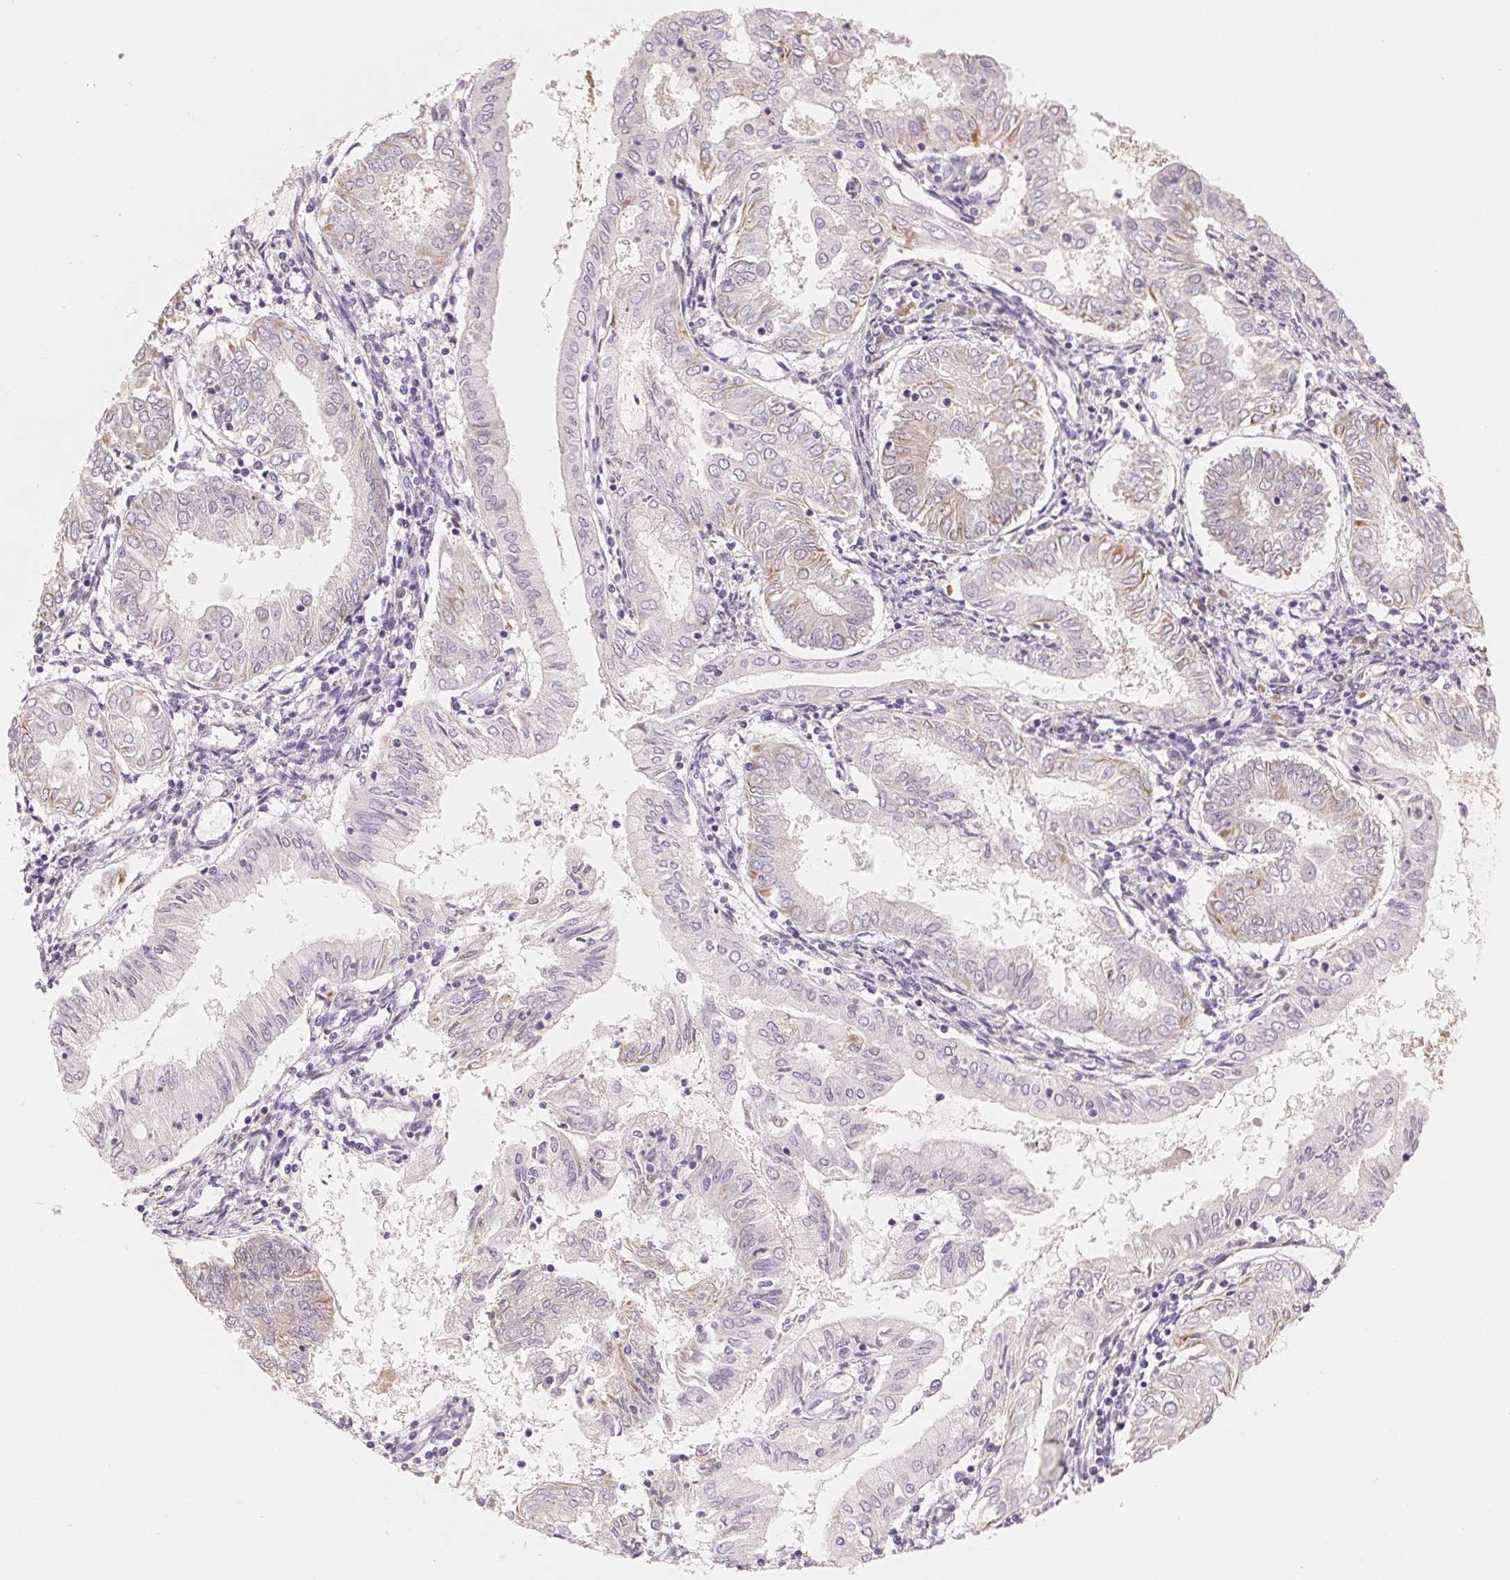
{"staining": {"intensity": "negative", "quantity": "none", "location": "none"}, "tissue": "endometrial cancer", "cell_type": "Tumor cells", "image_type": "cancer", "snomed": [{"axis": "morphology", "description": "Adenocarcinoma, NOS"}, {"axis": "topography", "description": "Endometrium"}], "caption": "Tumor cells are negative for protein expression in human adenocarcinoma (endometrial). Brightfield microscopy of immunohistochemistry stained with DAB (brown) and hematoxylin (blue), captured at high magnification.", "gene": "CFHR2", "patient": {"sex": "female", "age": 68}}